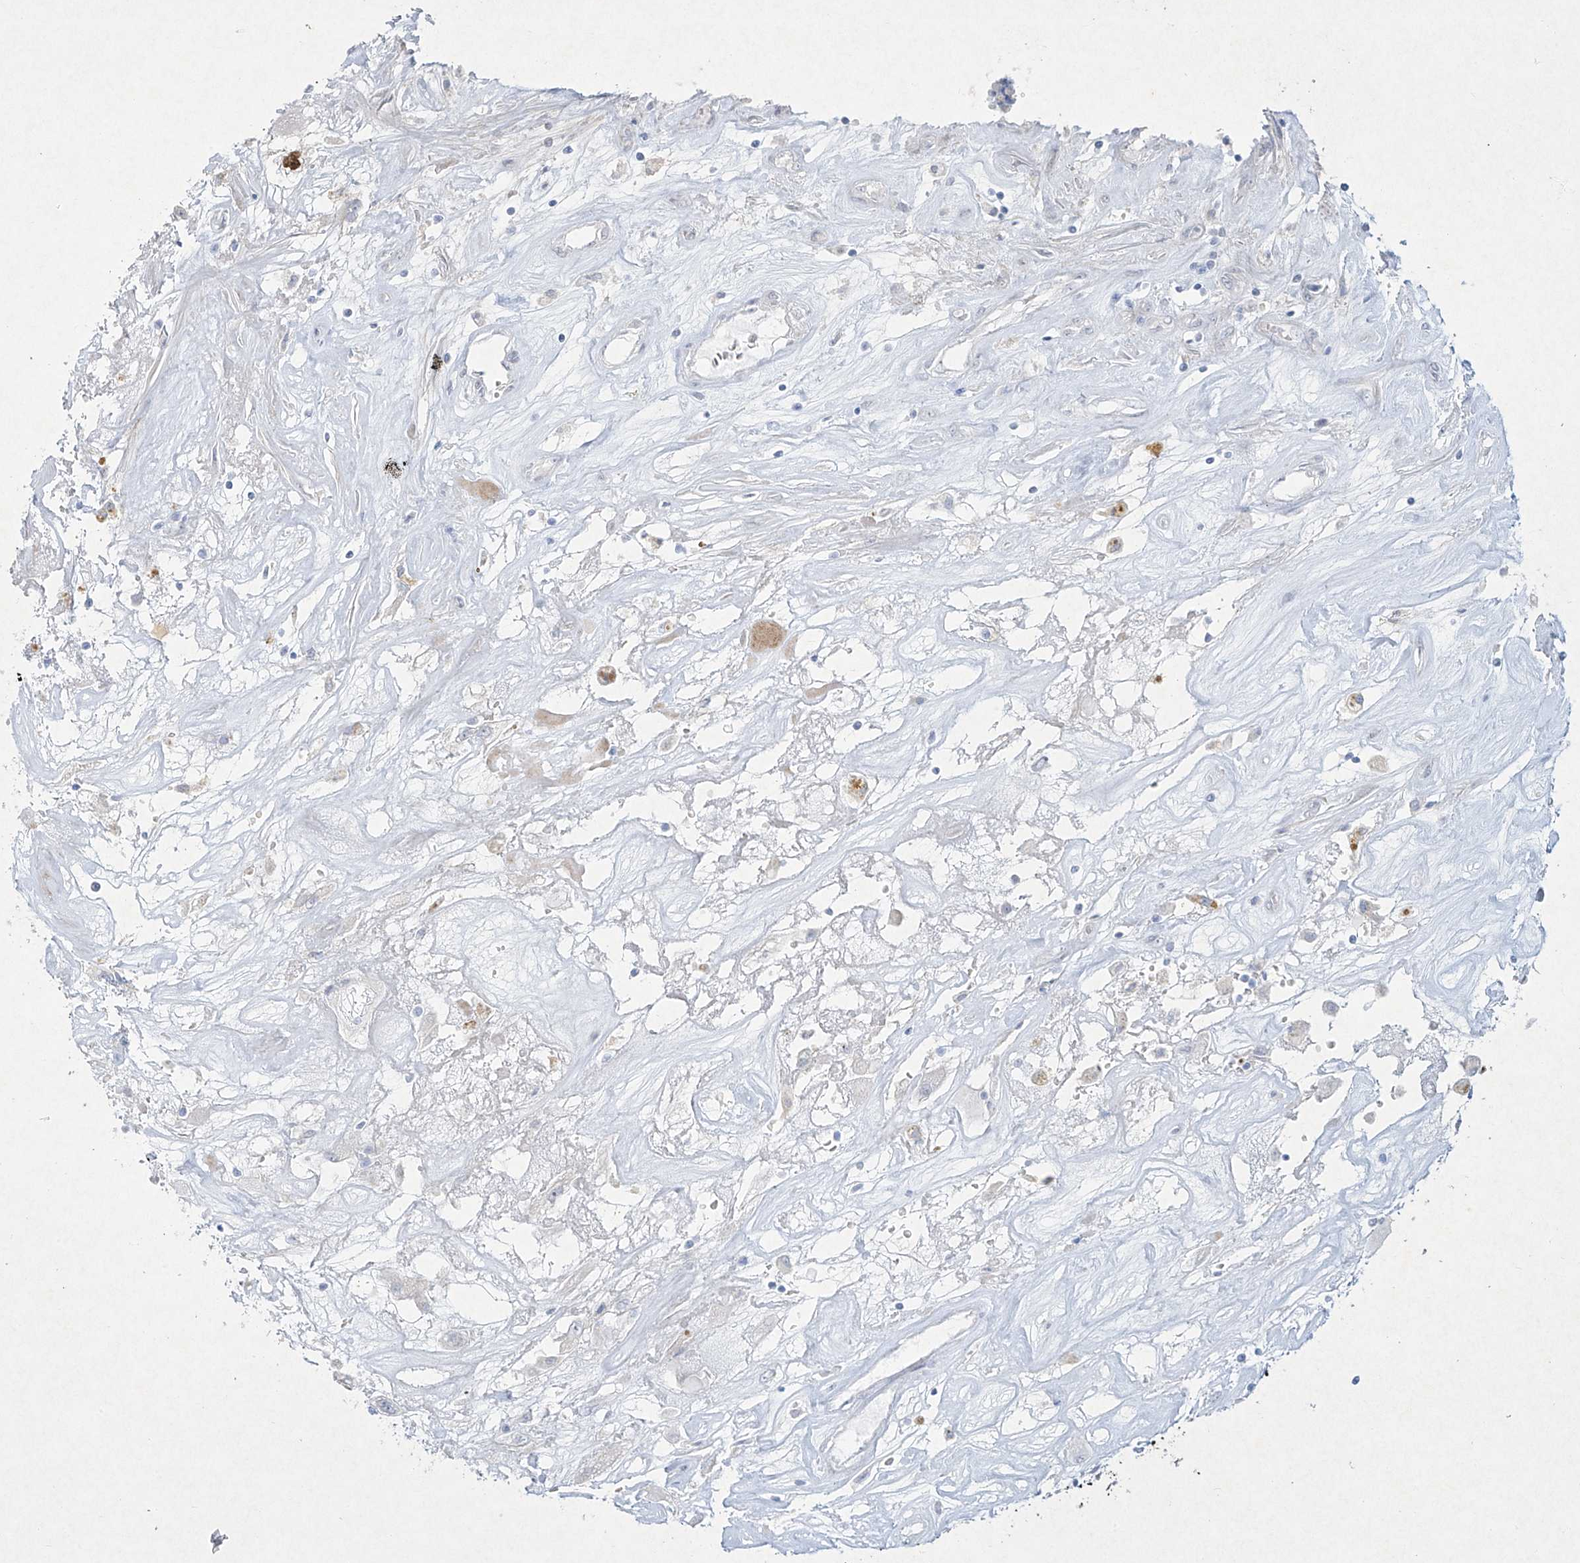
{"staining": {"intensity": "moderate", "quantity": "<25%", "location": "nuclear"}, "tissue": "renal cancer", "cell_type": "Tumor cells", "image_type": "cancer", "snomed": [{"axis": "morphology", "description": "Adenocarcinoma, NOS"}, {"axis": "topography", "description": "Kidney"}], "caption": "A histopathology image of renal cancer stained for a protein shows moderate nuclear brown staining in tumor cells. (Brightfield microscopy of DAB IHC at high magnification).", "gene": "PAX6", "patient": {"sex": "female", "age": 52}}